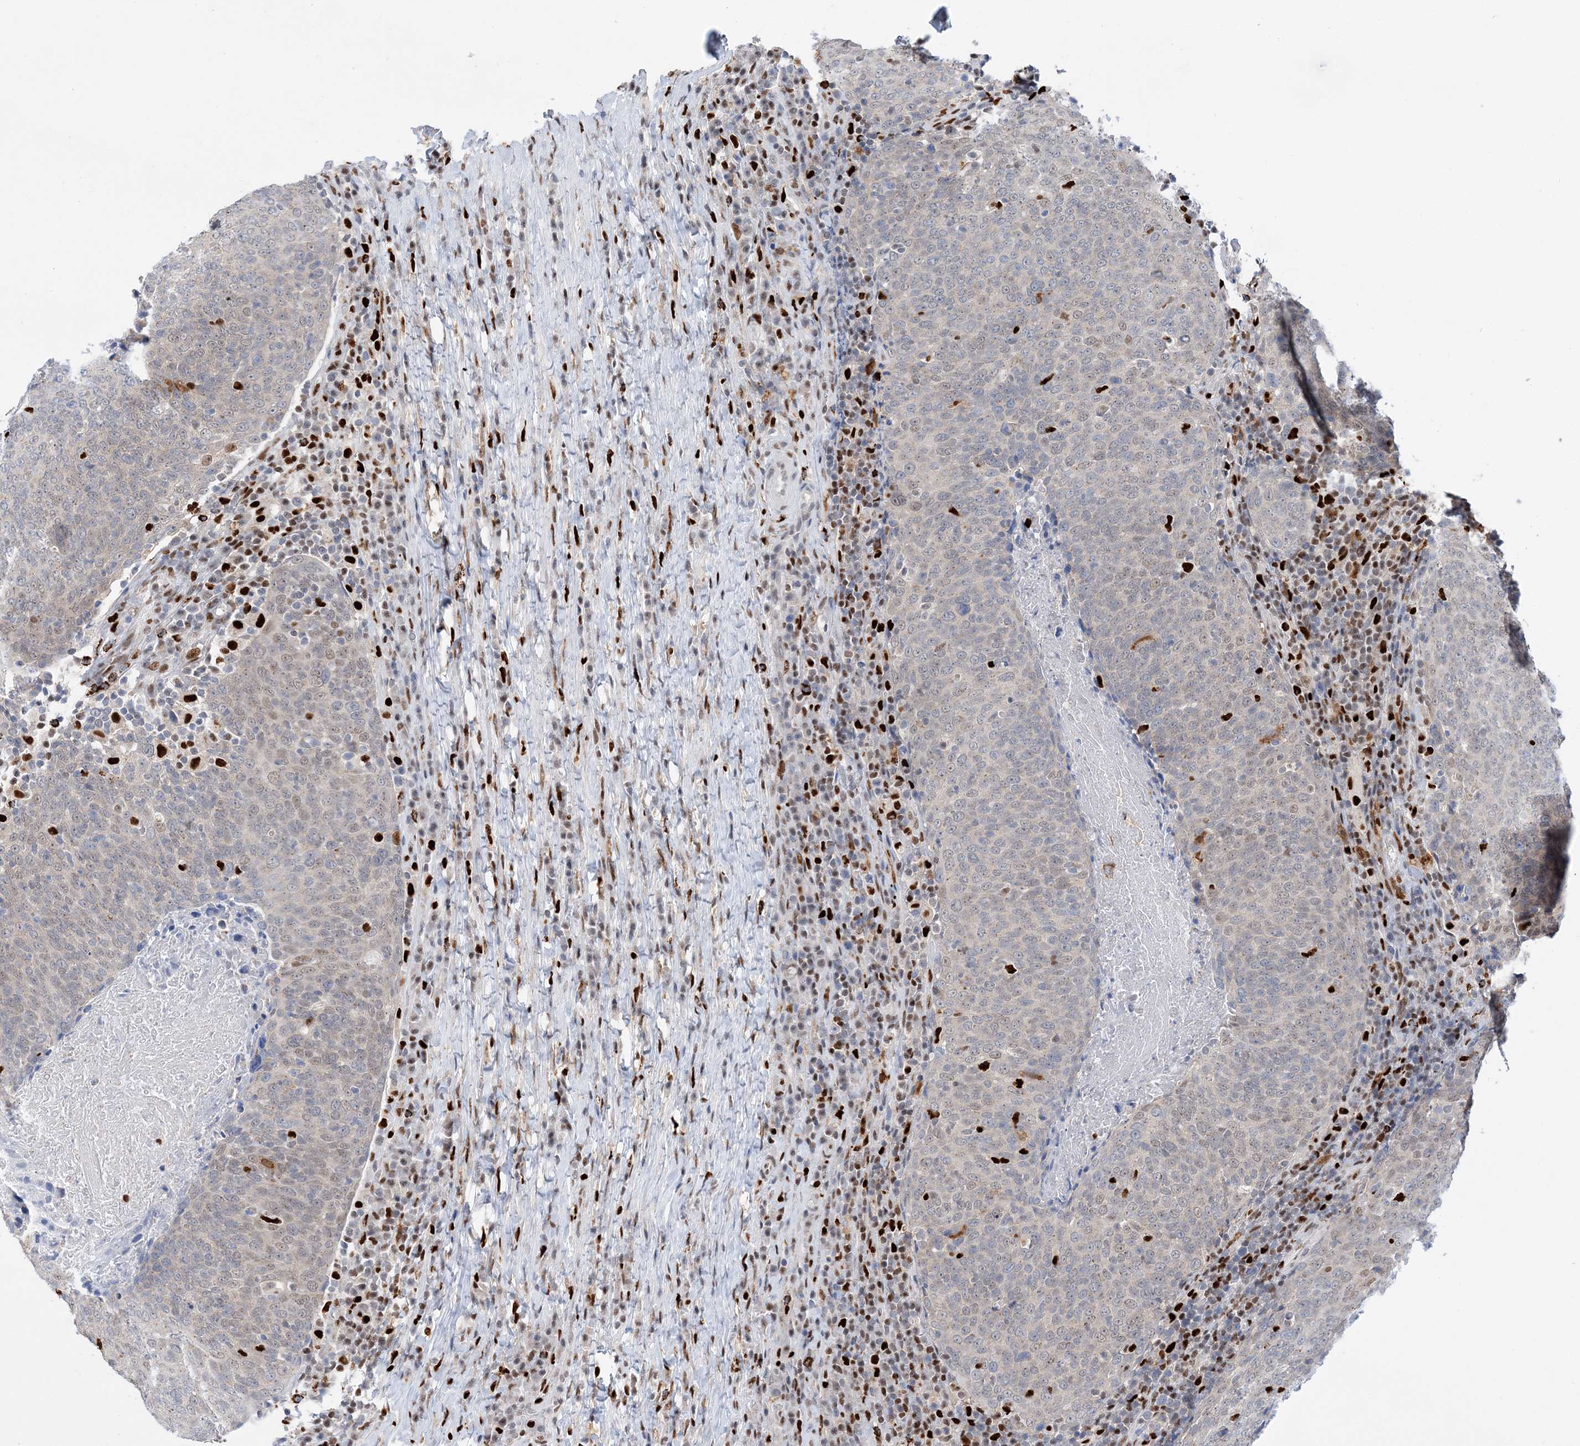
{"staining": {"intensity": "negative", "quantity": "none", "location": "none"}, "tissue": "head and neck cancer", "cell_type": "Tumor cells", "image_type": "cancer", "snomed": [{"axis": "morphology", "description": "Squamous cell carcinoma, NOS"}, {"axis": "morphology", "description": "Squamous cell carcinoma, metastatic, NOS"}, {"axis": "topography", "description": "Lymph node"}, {"axis": "topography", "description": "Head-Neck"}], "caption": "Tumor cells show no significant staining in head and neck metastatic squamous cell carcinoma.", "gene": "NIT2", "patient": {"sex": "male", "age": 62}}